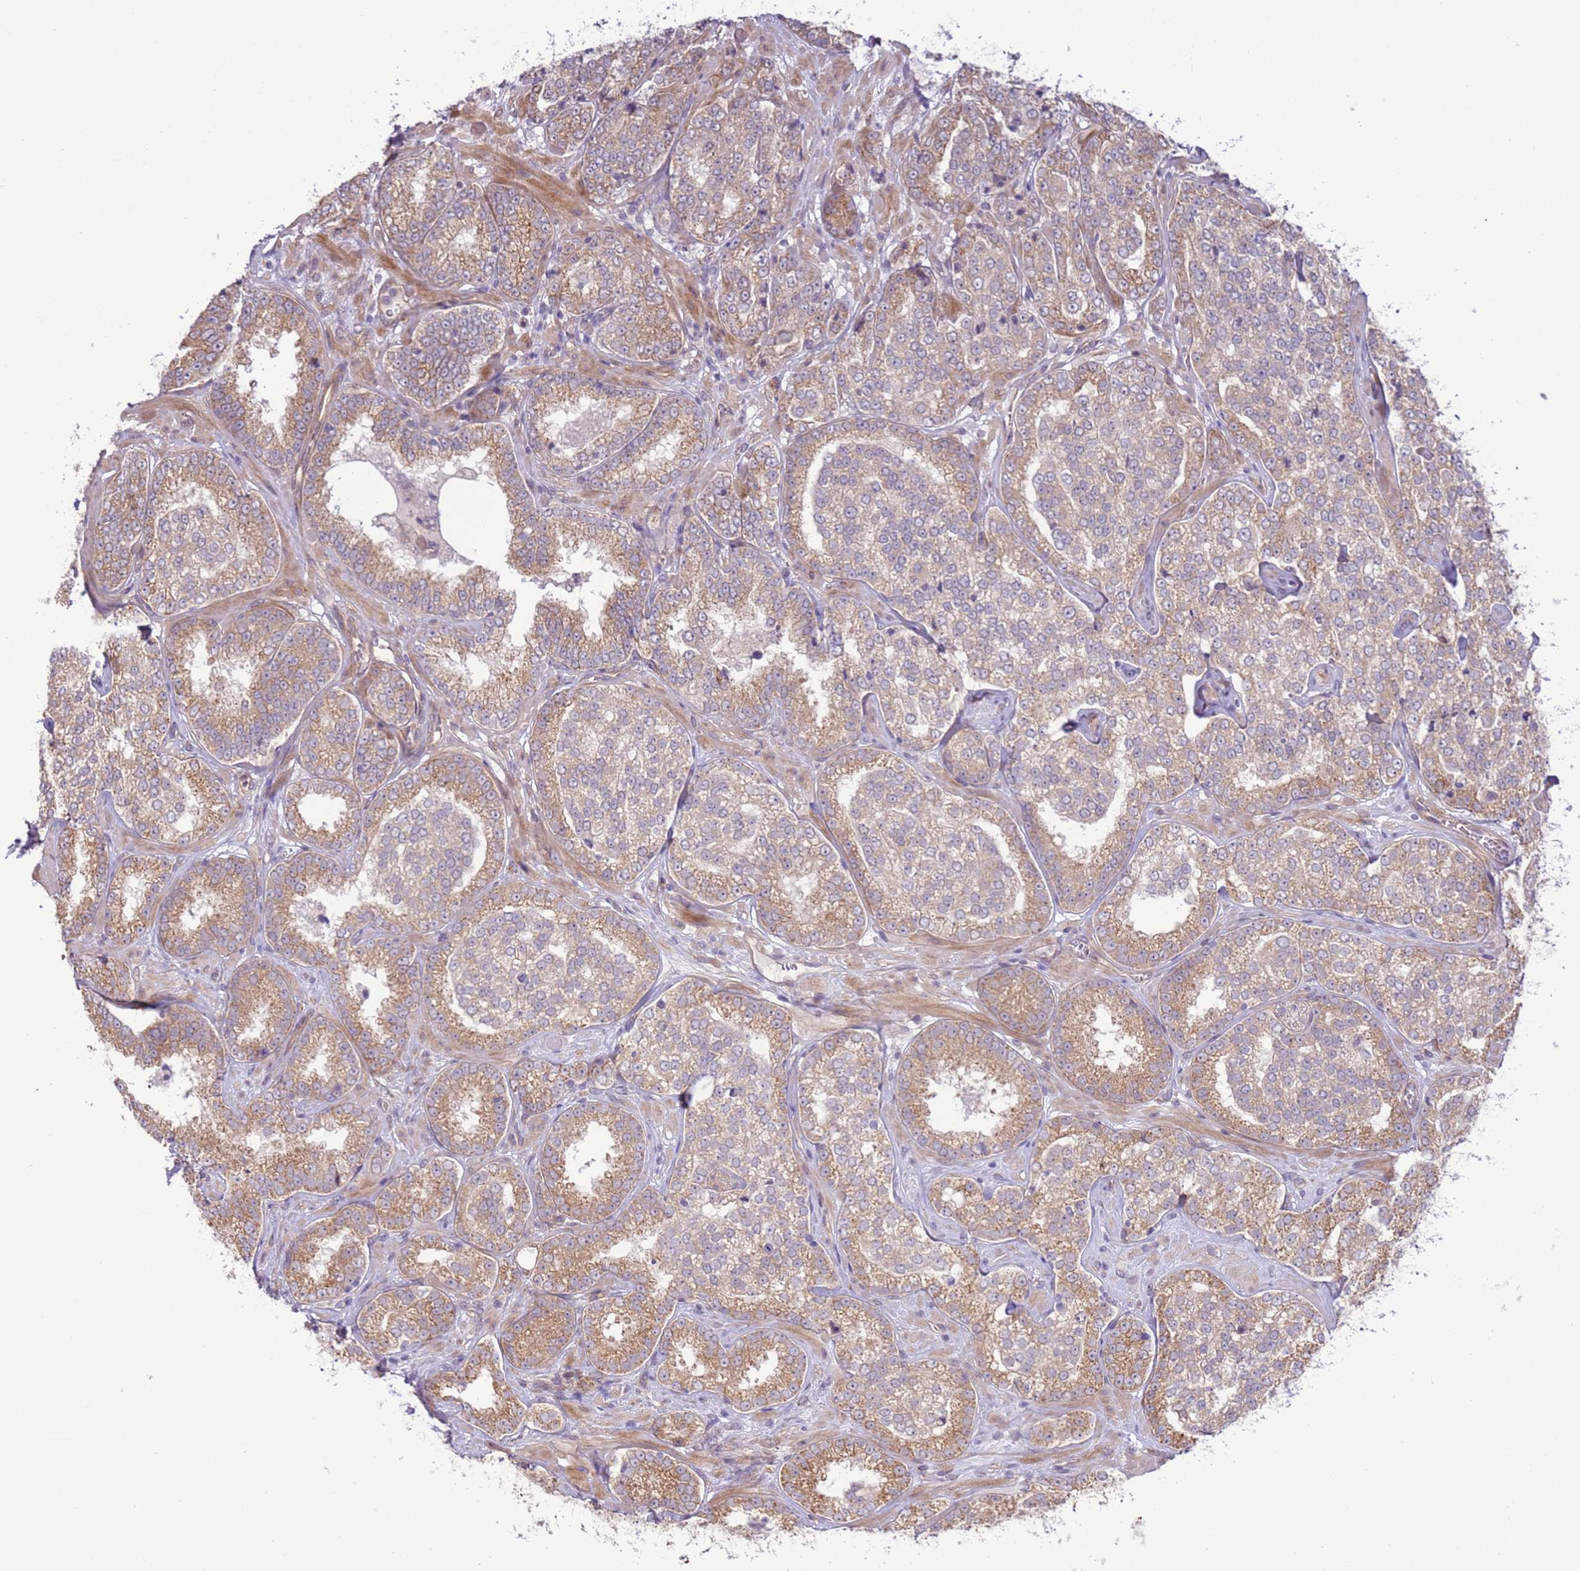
{"staining": {"intensity": "moderate", "quantity": "25%-75%", "location": "cytoplasmic/membranous"}, "tissue": "prostate cancer", "cell_type": "Tumor cells", "image_type": "cancer", "snomed": [{"axis": "morphology", "description": "Normal tissue, NOS"}, {"axis": "morphology", "description": "Adenocarcinoma, High grade"}, {"axis": "topography", "description": "Prostate"}], "caption": "Adenocarcinoma (high-grade) (prostate) stained with a protein marker demonstrates moderate staining in tumor cells.", "gene": "SCARA3", "patient": {"sex": "male", "age": 83}}